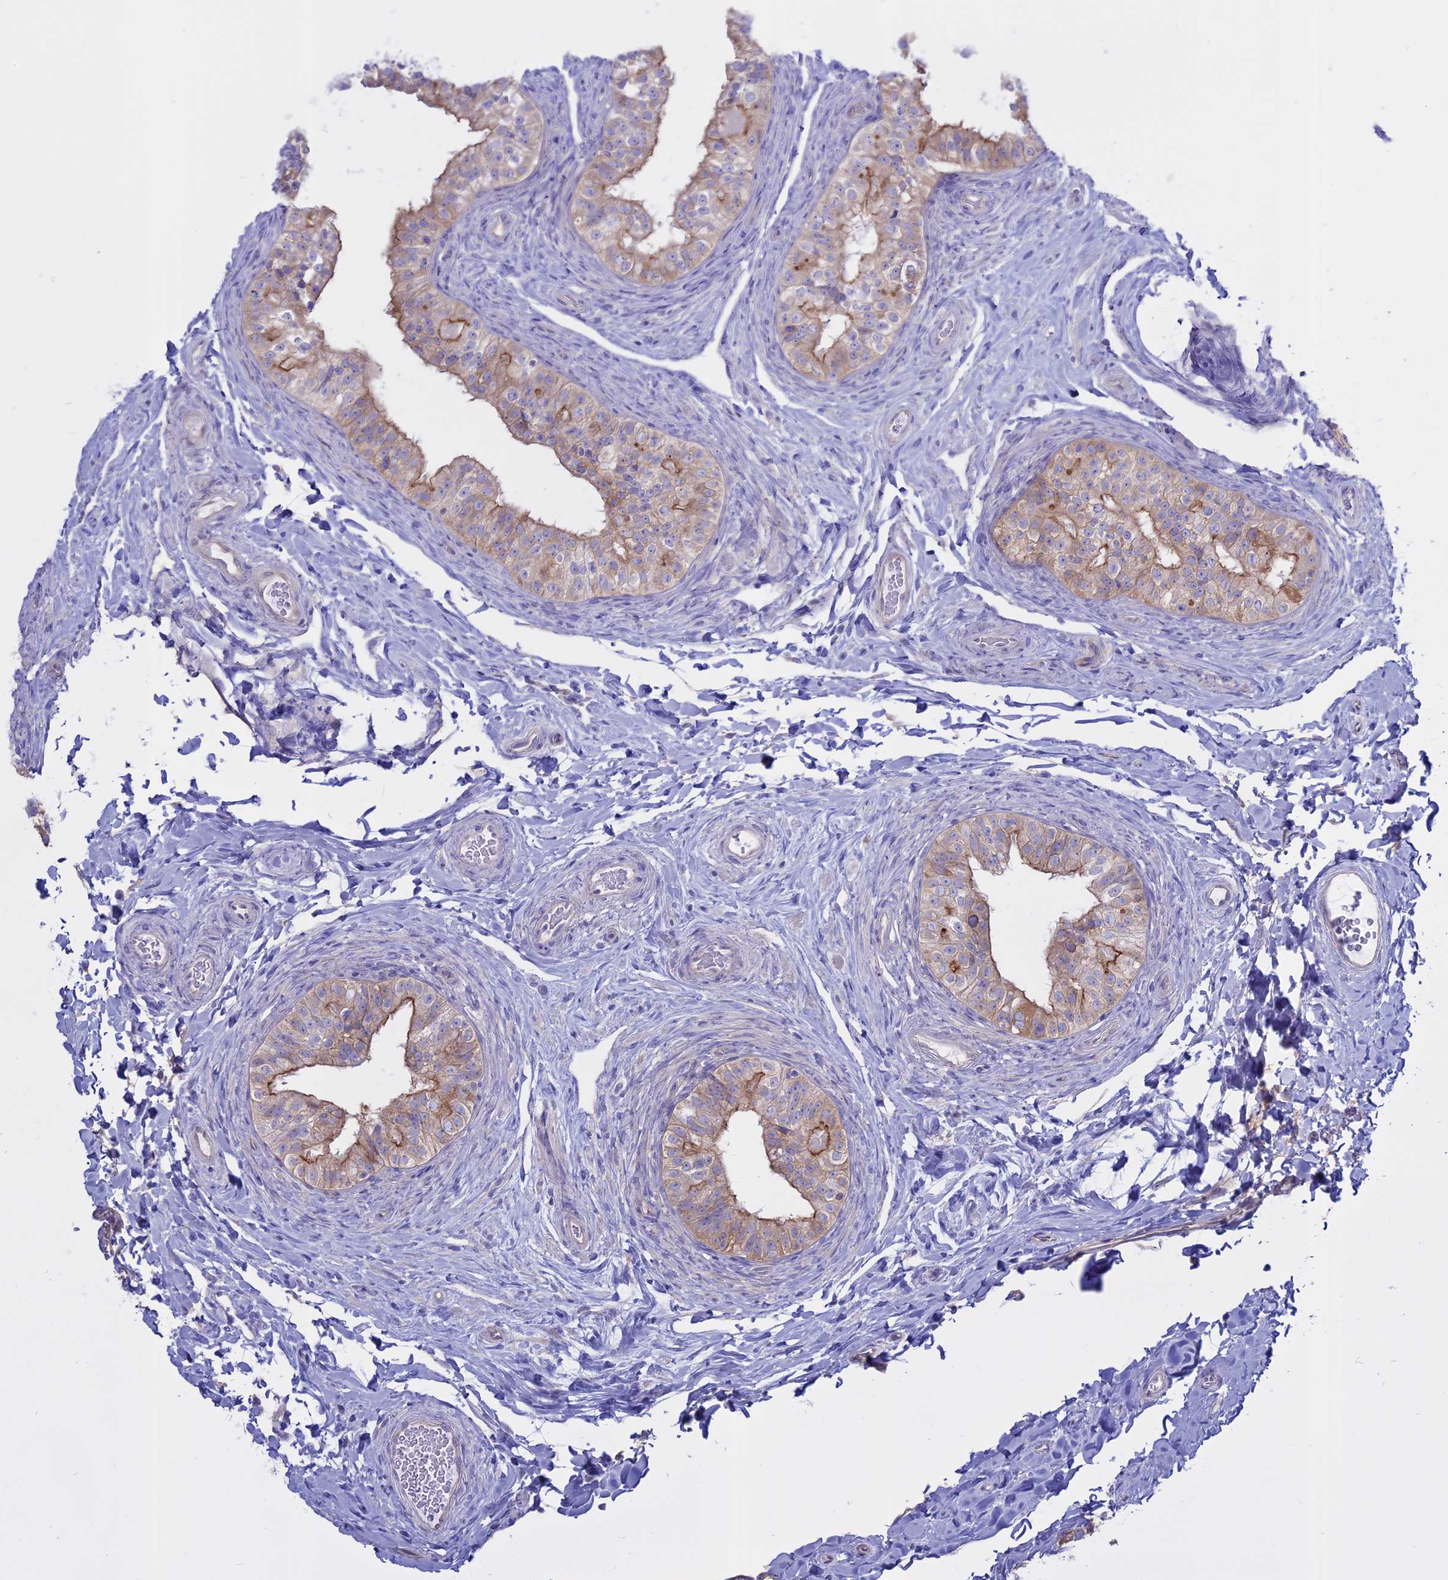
{"staining": {"intensity": "weak", "quantity": ">75%", "location": "cytoplasmic/membranous"}, "tissue": "epididymis", "cell_type": "Glandular cells", "image_type": "normal", "snomed": [{"axis": "morphology", "description": "Normal tissue, NOS"}, {"axis": "topography", "description": "Epididymis"}], "caption": "Glandular cells exhibit low levels of weak cytoplasmic/membranous positivity in about >75% of cells in normal human epididymis.", "gene": "AHCYL1", "patient": {"sex": "male", "age": 49}}